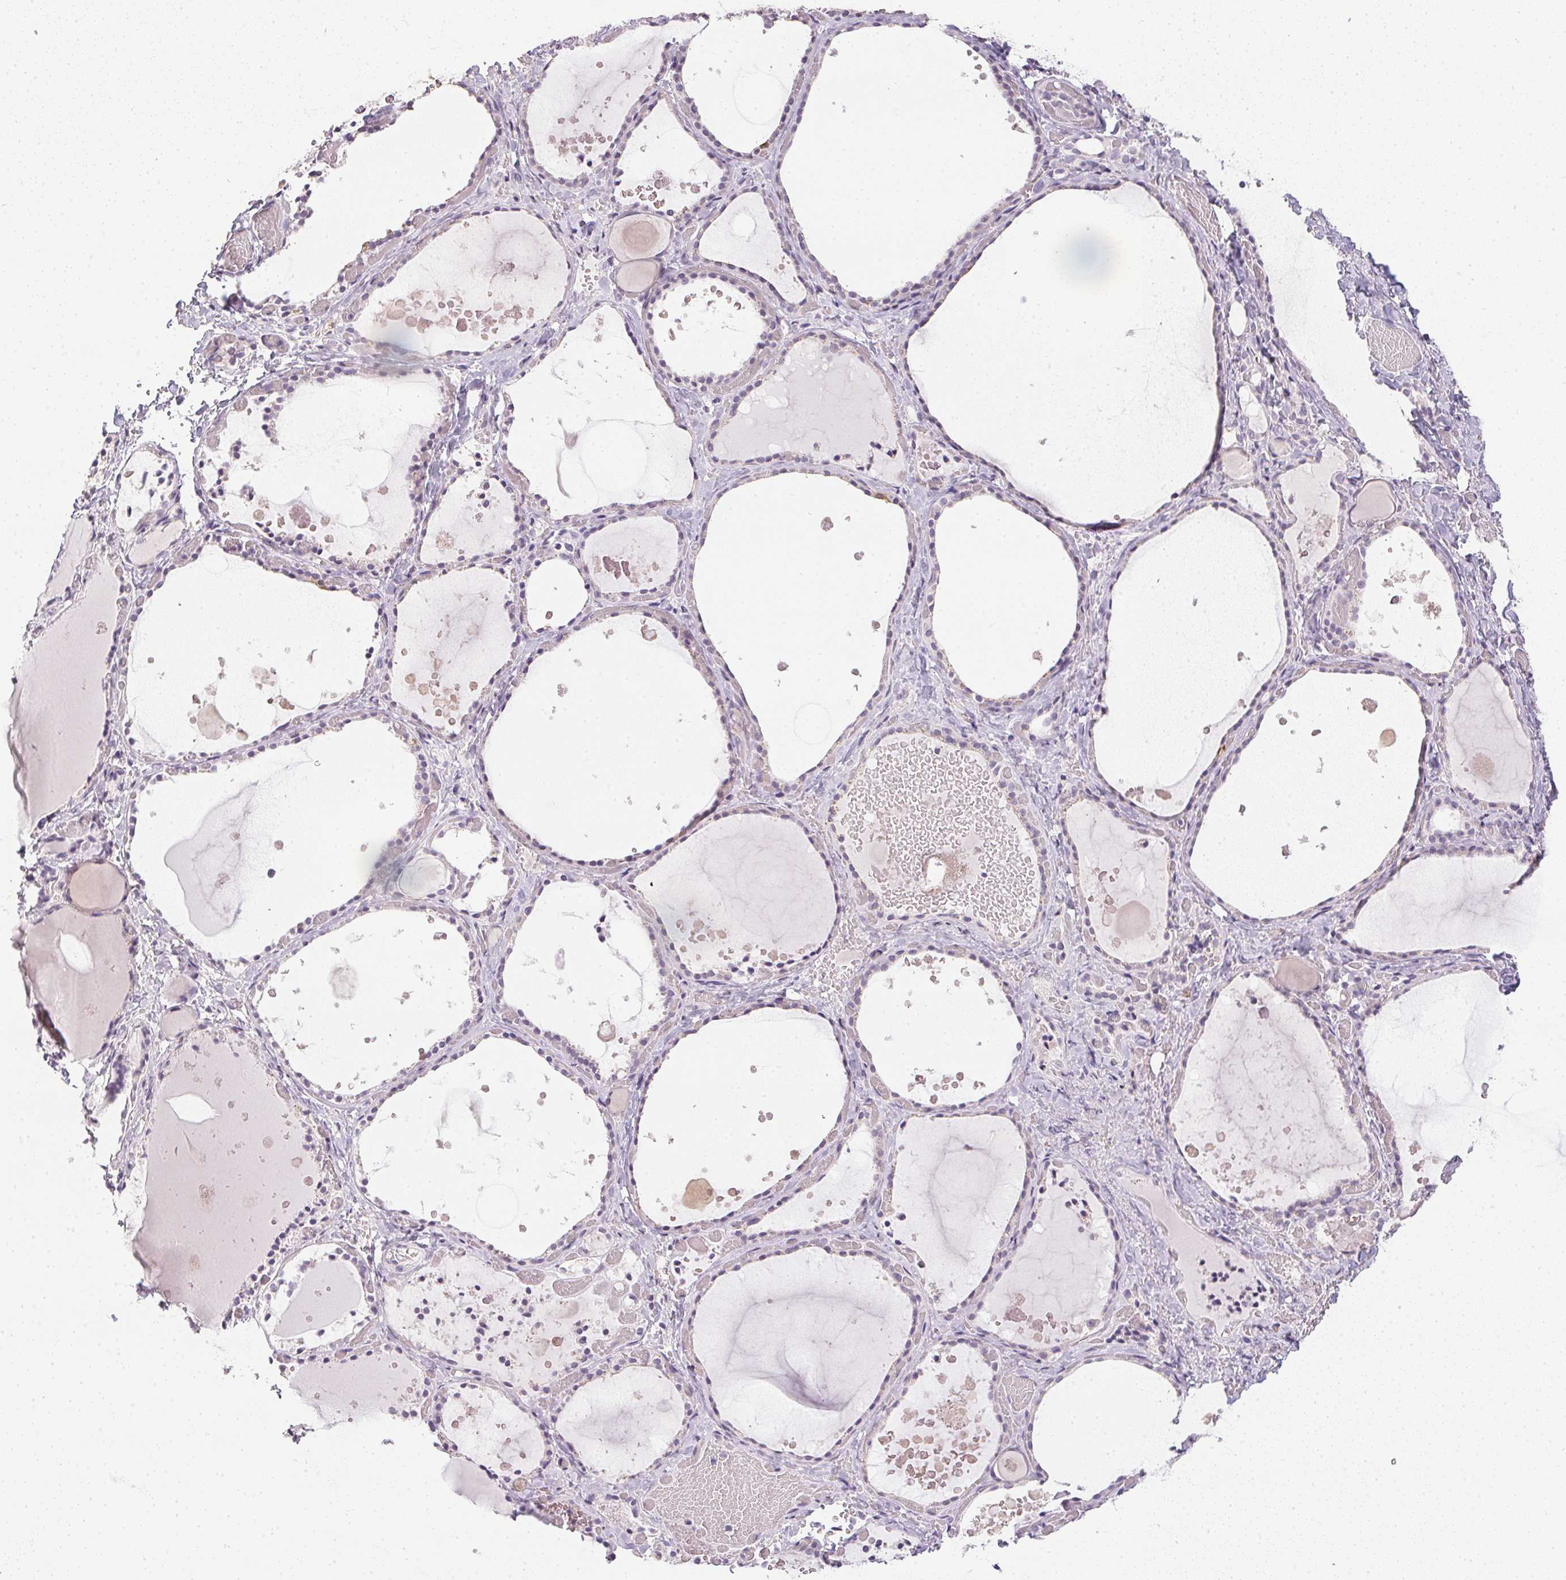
{"staining": {"intensity": "negative", "quantity": "none", "location": "none"}, "tissue": "thyroid gland", "cell_type": "Glandular cells", "image_type": "normal", "snomed": [{"axis": "morphology", "description": "Normal tissue, NOS"}, {"axis": "topography", "description": "Thyroid gland"}], "caption": "Immunohistochemistry micrograph of normal thyroid gland stained for a protein (brown), which demonstrates no staining in glandular cells. Brightfield microscopy of IHC stained with DAB (3,3'-diaminobenzidine) (brown) and hematoxylin (blue), captured at high magnification.", "gene": "PPY", "patient": {"sex": "female", "age": 56}}